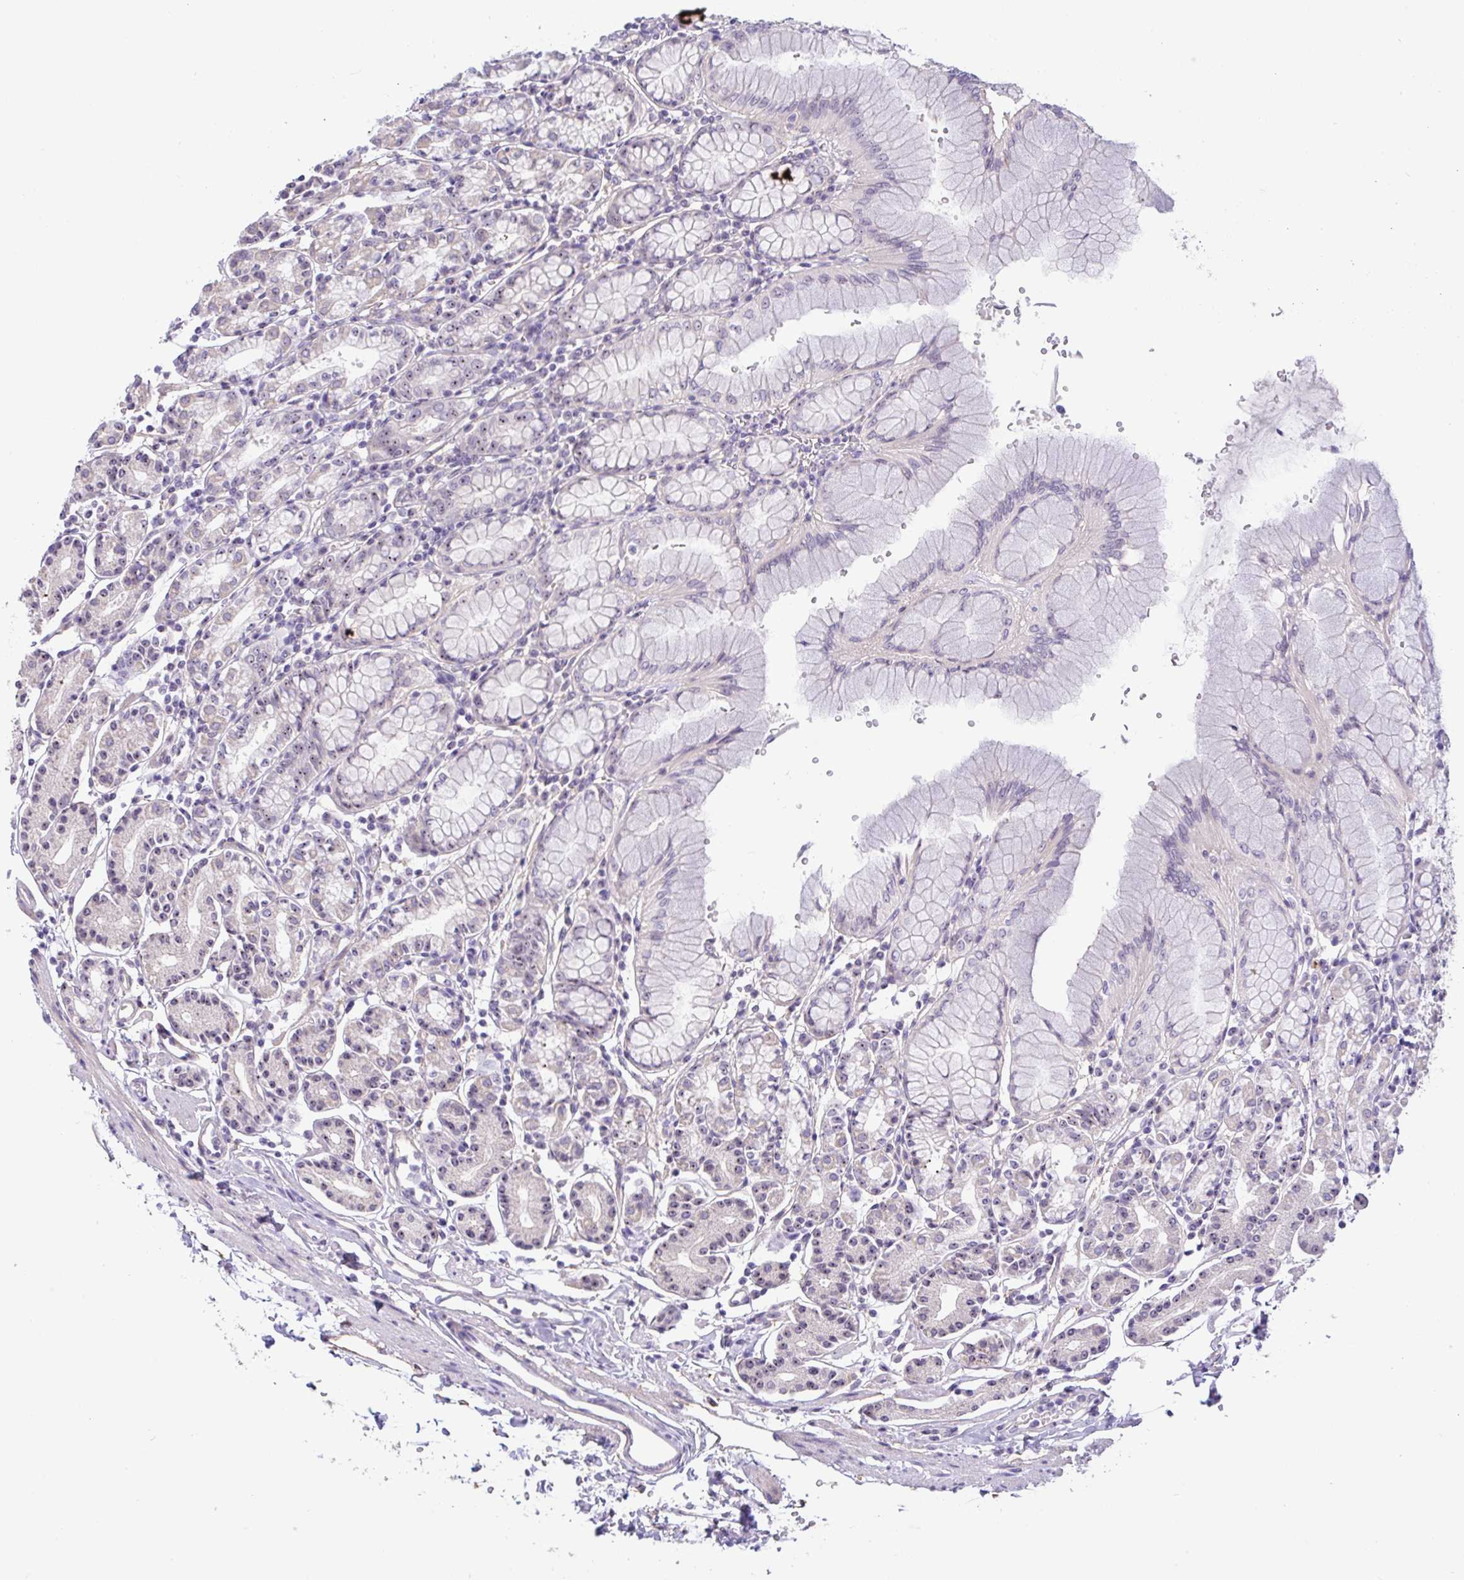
{"staining": {"intensity": "moderate", "quantity": "<25%", "location": "nuclear"}, "tissue": "stomach", "cell_type": "Glandular cells", "image_type": "normal", "snomed": [{"axis": "morphology", "description": "Normal tissue, NOS"}, {"axis": "topography", "description": "Stomach"}], "caption": "This micrograph demonstrates normal stomach stained with immunohistochemistry (IHC) to label a protein in brown. The nuclear of glandular cells show moderate positivity for the protein. Nuclei are counter-stained blue.", "gene": "MXRA8", "patient": {"sex": "female", "age": 62}}